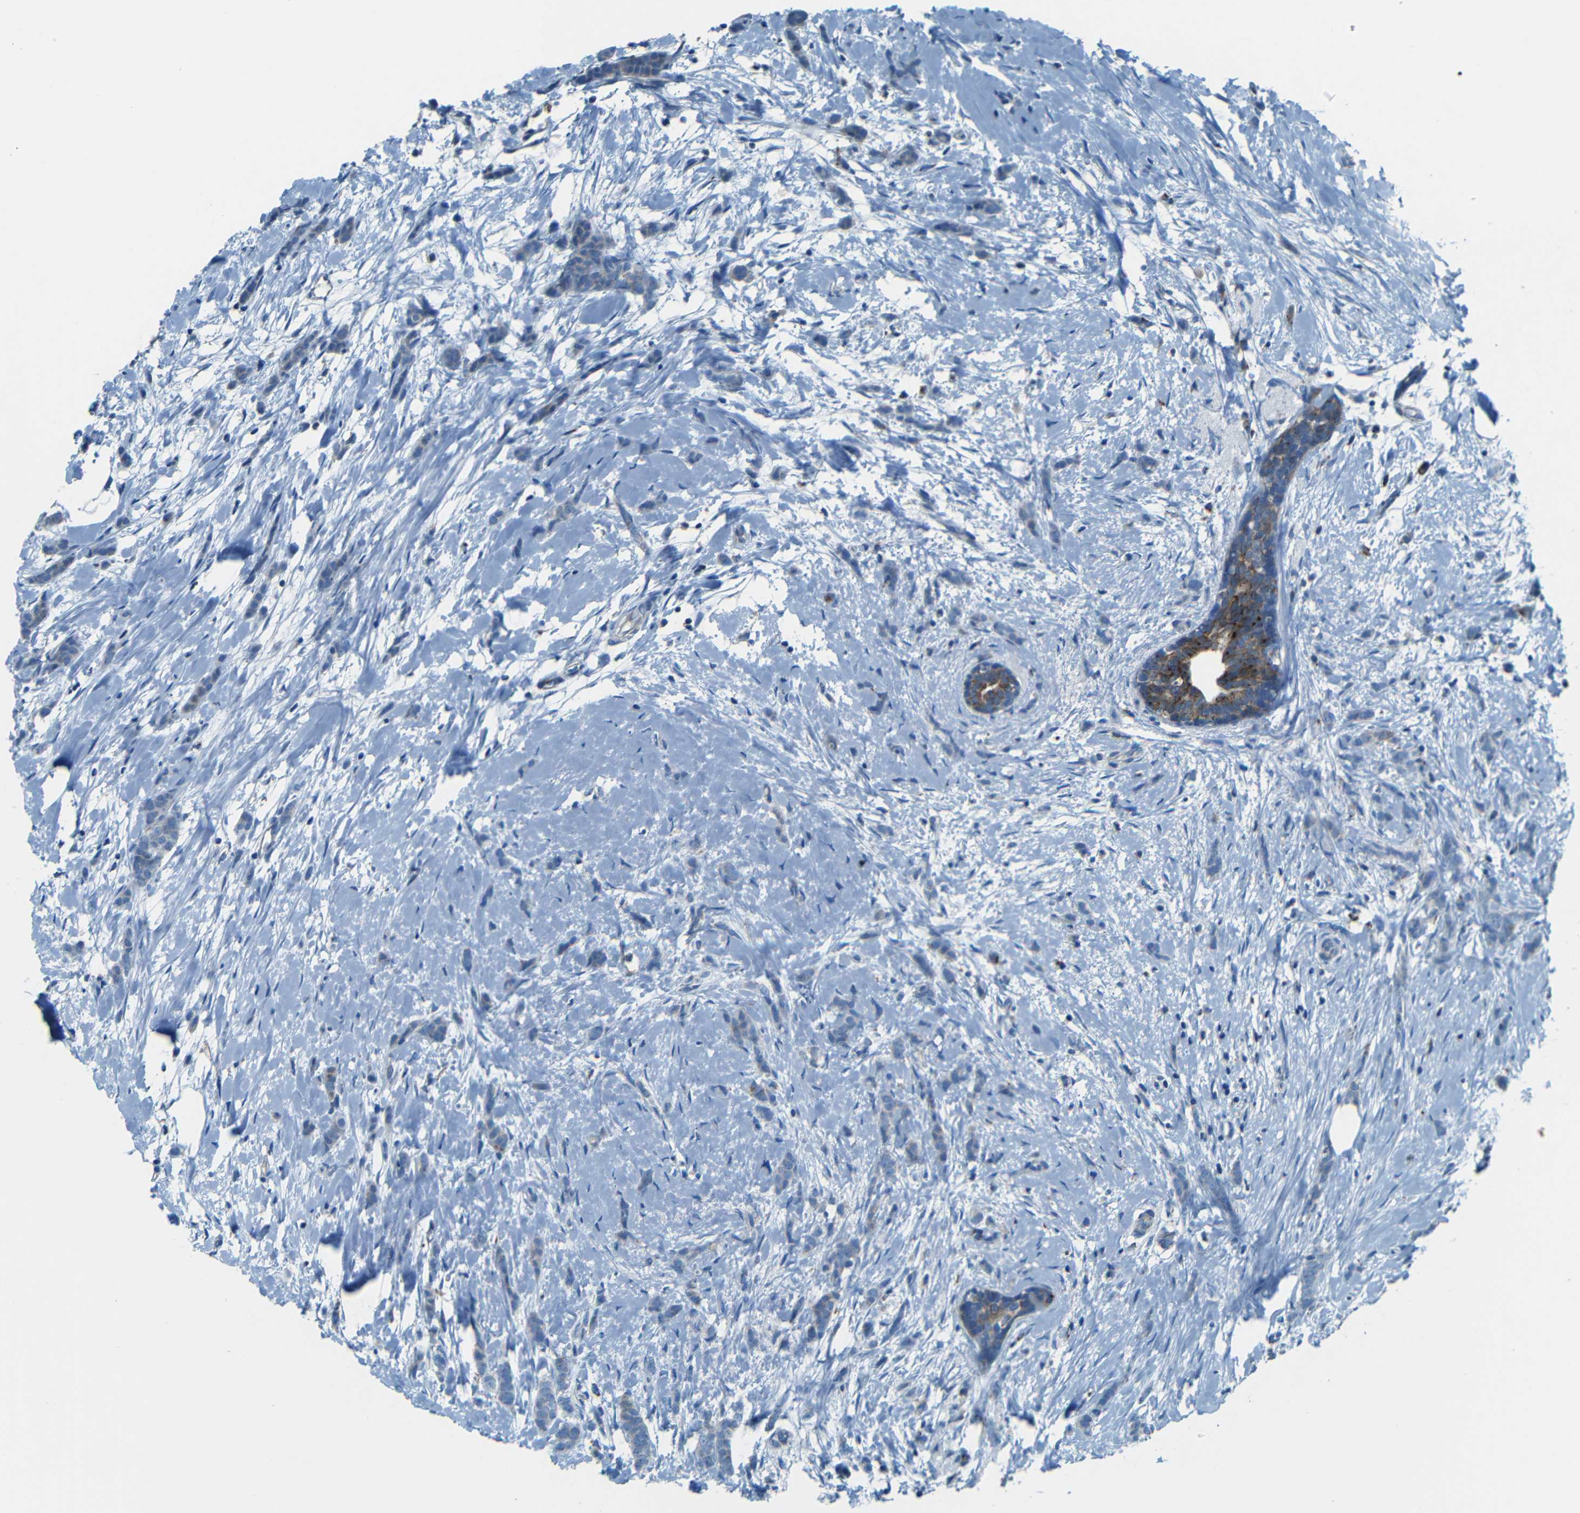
{"staining": {"intensity": "weak", "quantity": "<25%", "location": "cytoplasmic/membranous"}, "tissue": "breast cancer", "cell_type": "Tumor cells", "image_type": "cancer", "snomed": [{"axis": "morphology", "description": "Lobular carcinoma, in situ"}, {"axis": "morphology", "description": "Lobular carcinoma"}, {"axis": "topography", "description": "Breast"}], "caption": "IHC photomicrograph of lobular carcinoma in situ (breast) stained for a protein (brown), which shows no expression in tumor cells.", "gene": "WSCD2", "patient": {"sex": "female", "age": 41}}